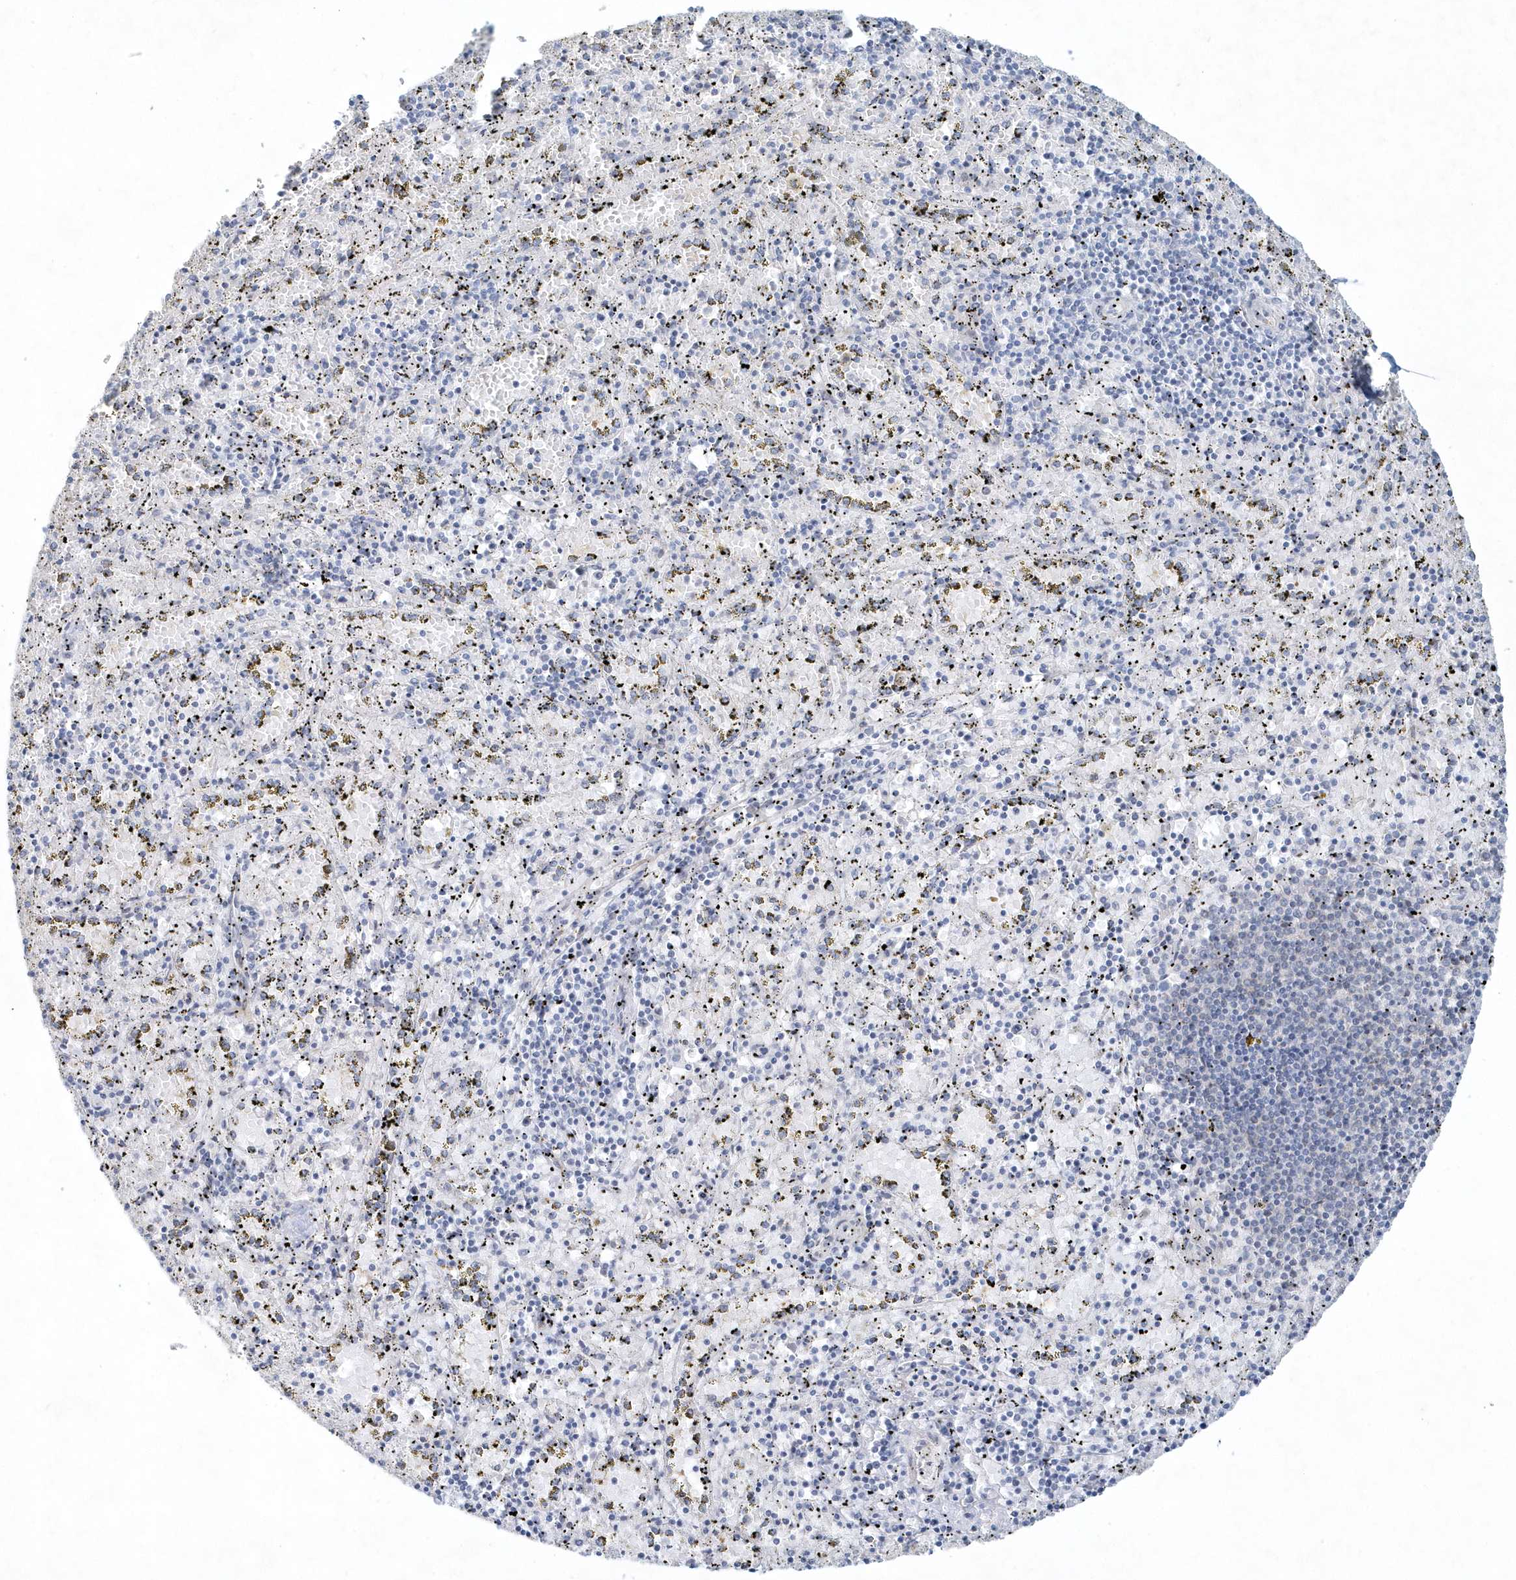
{"staining": {"intensity": "weak", "quantity": "<25%", "location": "cytoplasmic/membranous"}, "tissue": "spleen", "cell_type": "Cells in red pulp", "image_type": "normal", "snomed": [{"axis": "morphology", "description": "Normal tissue, NOS"}, {"axis": "topography", "description": "Spleen"}], "caption": "This is an immunohistochemistry (IHC) photomicrograph of benign human spleen. There is no expression in cells in red pulp.", "gene": "DNAH1", "patient": {"sex": "male", "age": 11}}